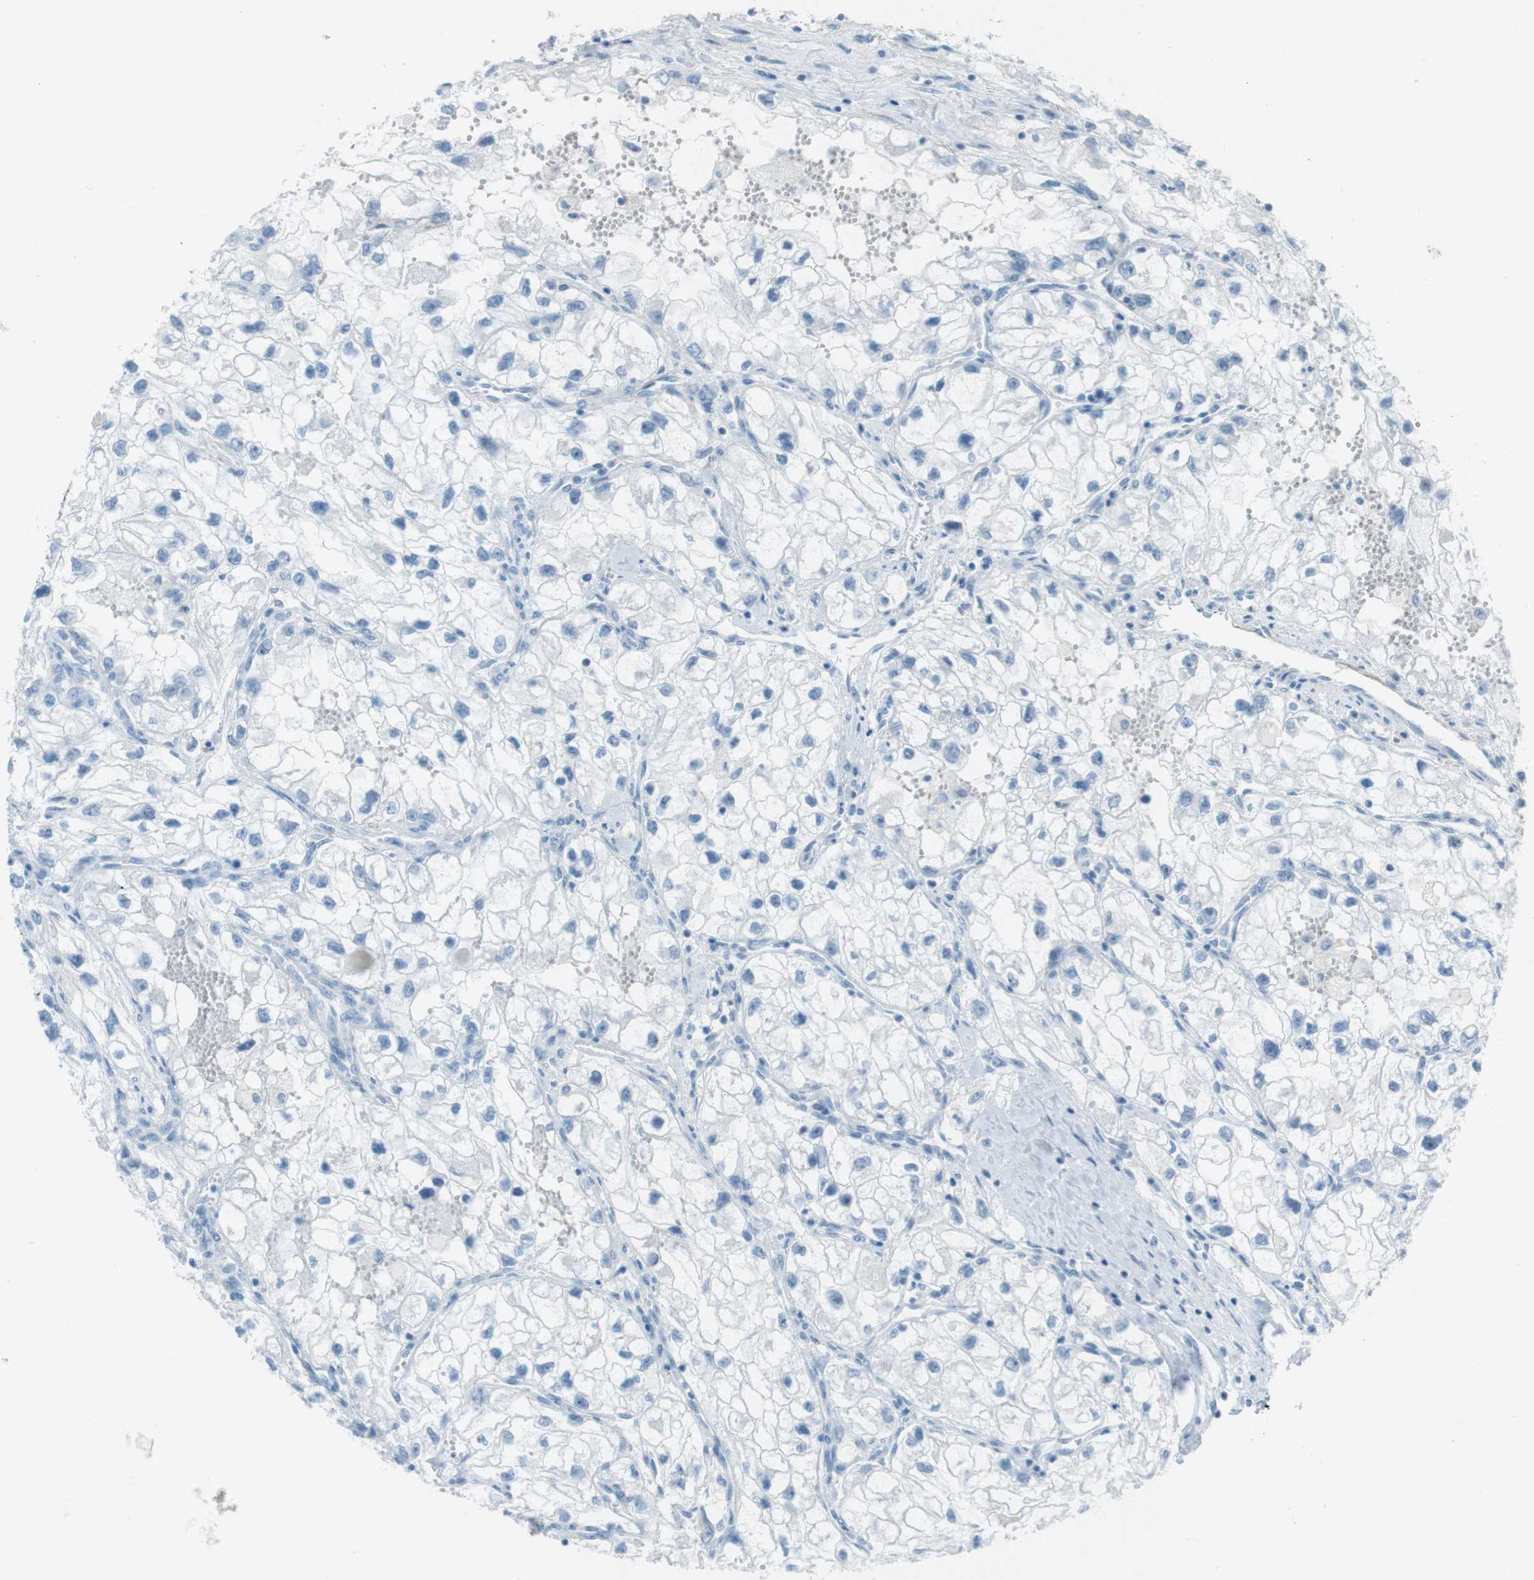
{"staining": {"intensity": "negative", "quantity": "none", "location": "none"}, "tissue": "renal cancer", "cell_type": "Tumor cells", "image_type": "cancer", "snomed": [{"axis": "morphology", "description": "Adenocarcinoma, NOS"}, {"axis": "topography", "description": "Kidney"}], "caption": "Histopathology image shows no significant protein positivity in tumor cells of renal cancer.", "gene": "TUBB2A", "patient": {"sex": "female", "age": 70}}